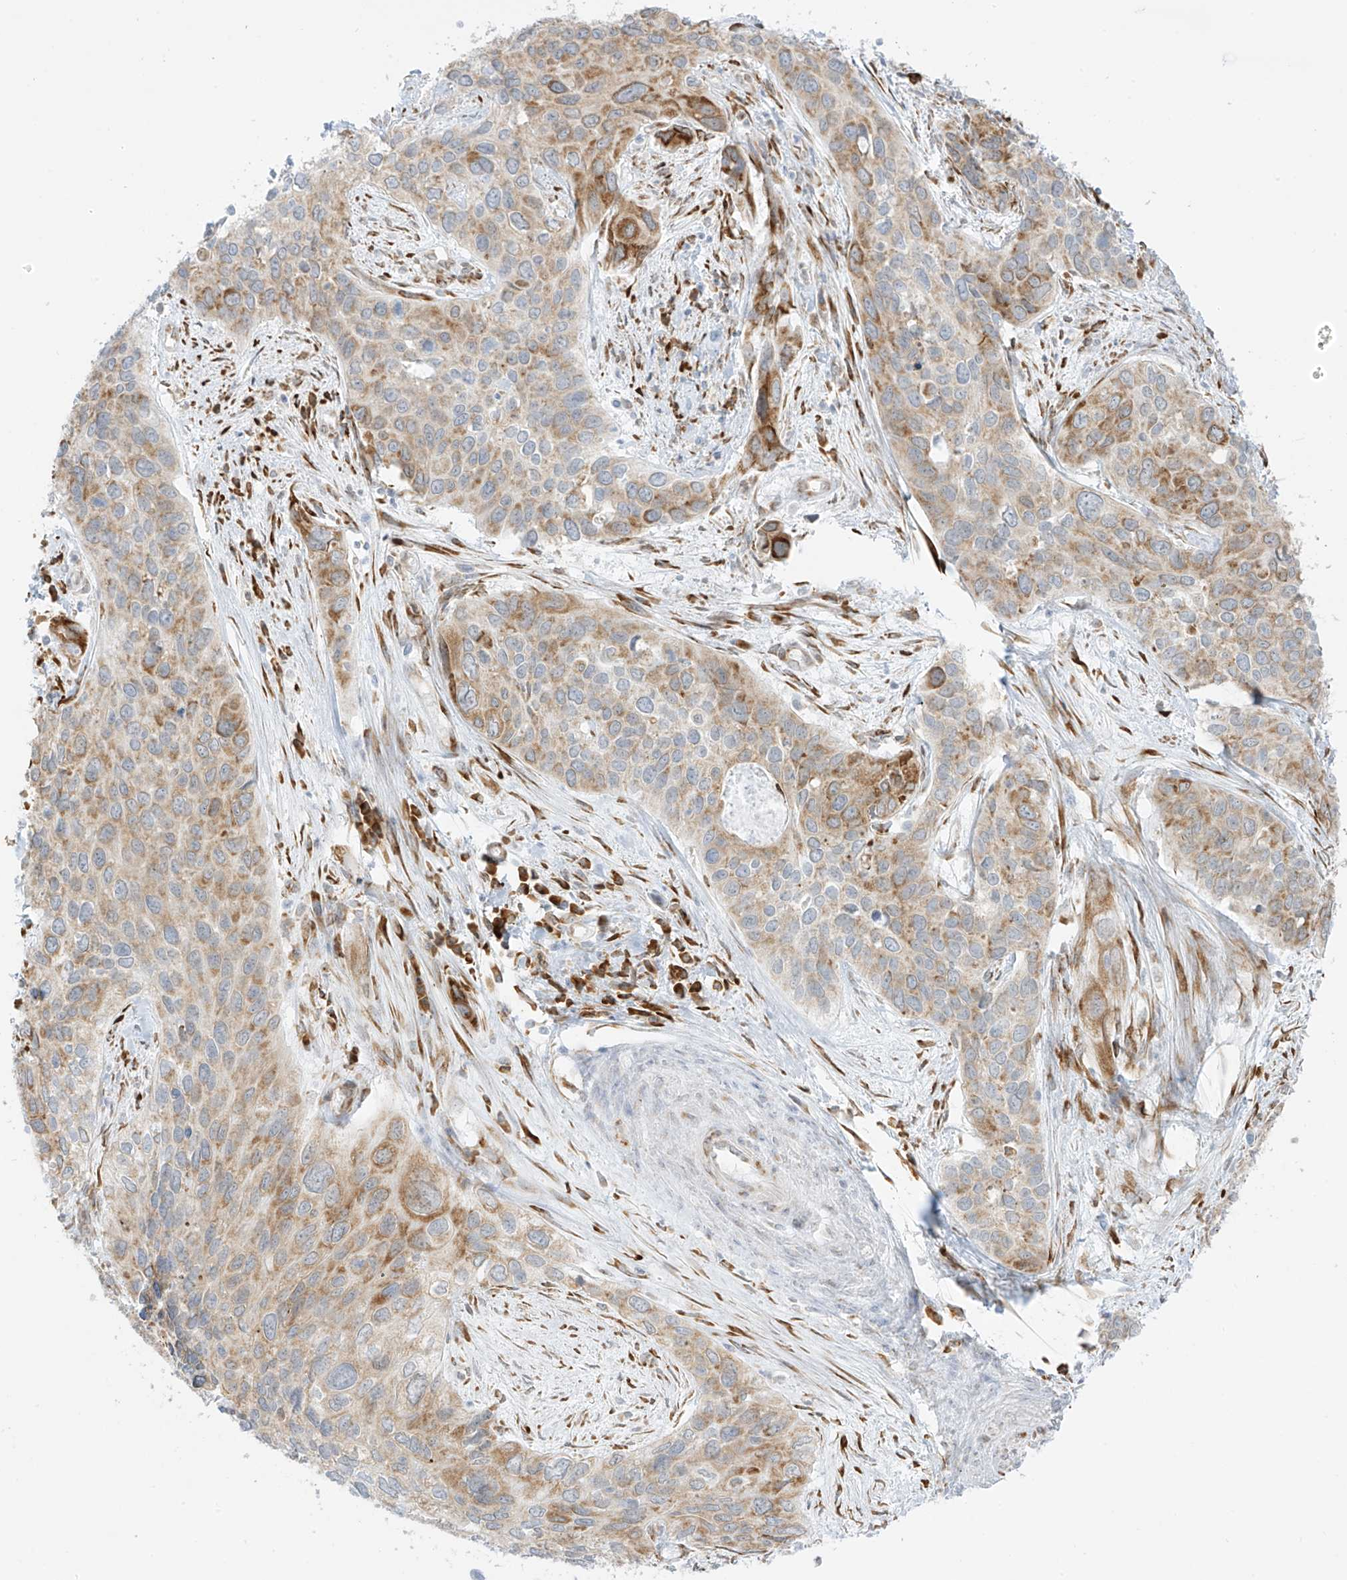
{"staining": {"intensity": "moderate", "quantity": ">75%", "location": "cytoplasmic/membranous"}, "tissue": "cervical cancer", "cell_type": "Tumor cells", "image_type": "cancer", "snomed": [{"axis": "morphology", "description": "Squamous cell carcinoma, NOS"}, {"axis": "topography", "description": "Cervix"}], "caption": "Cervical cancer stained for a protein reveals moderate cytoplasmic/membranous positivity in tumor cells.", "gene": "LRRC59", "patient": {"sex": "female", "age": 55}}